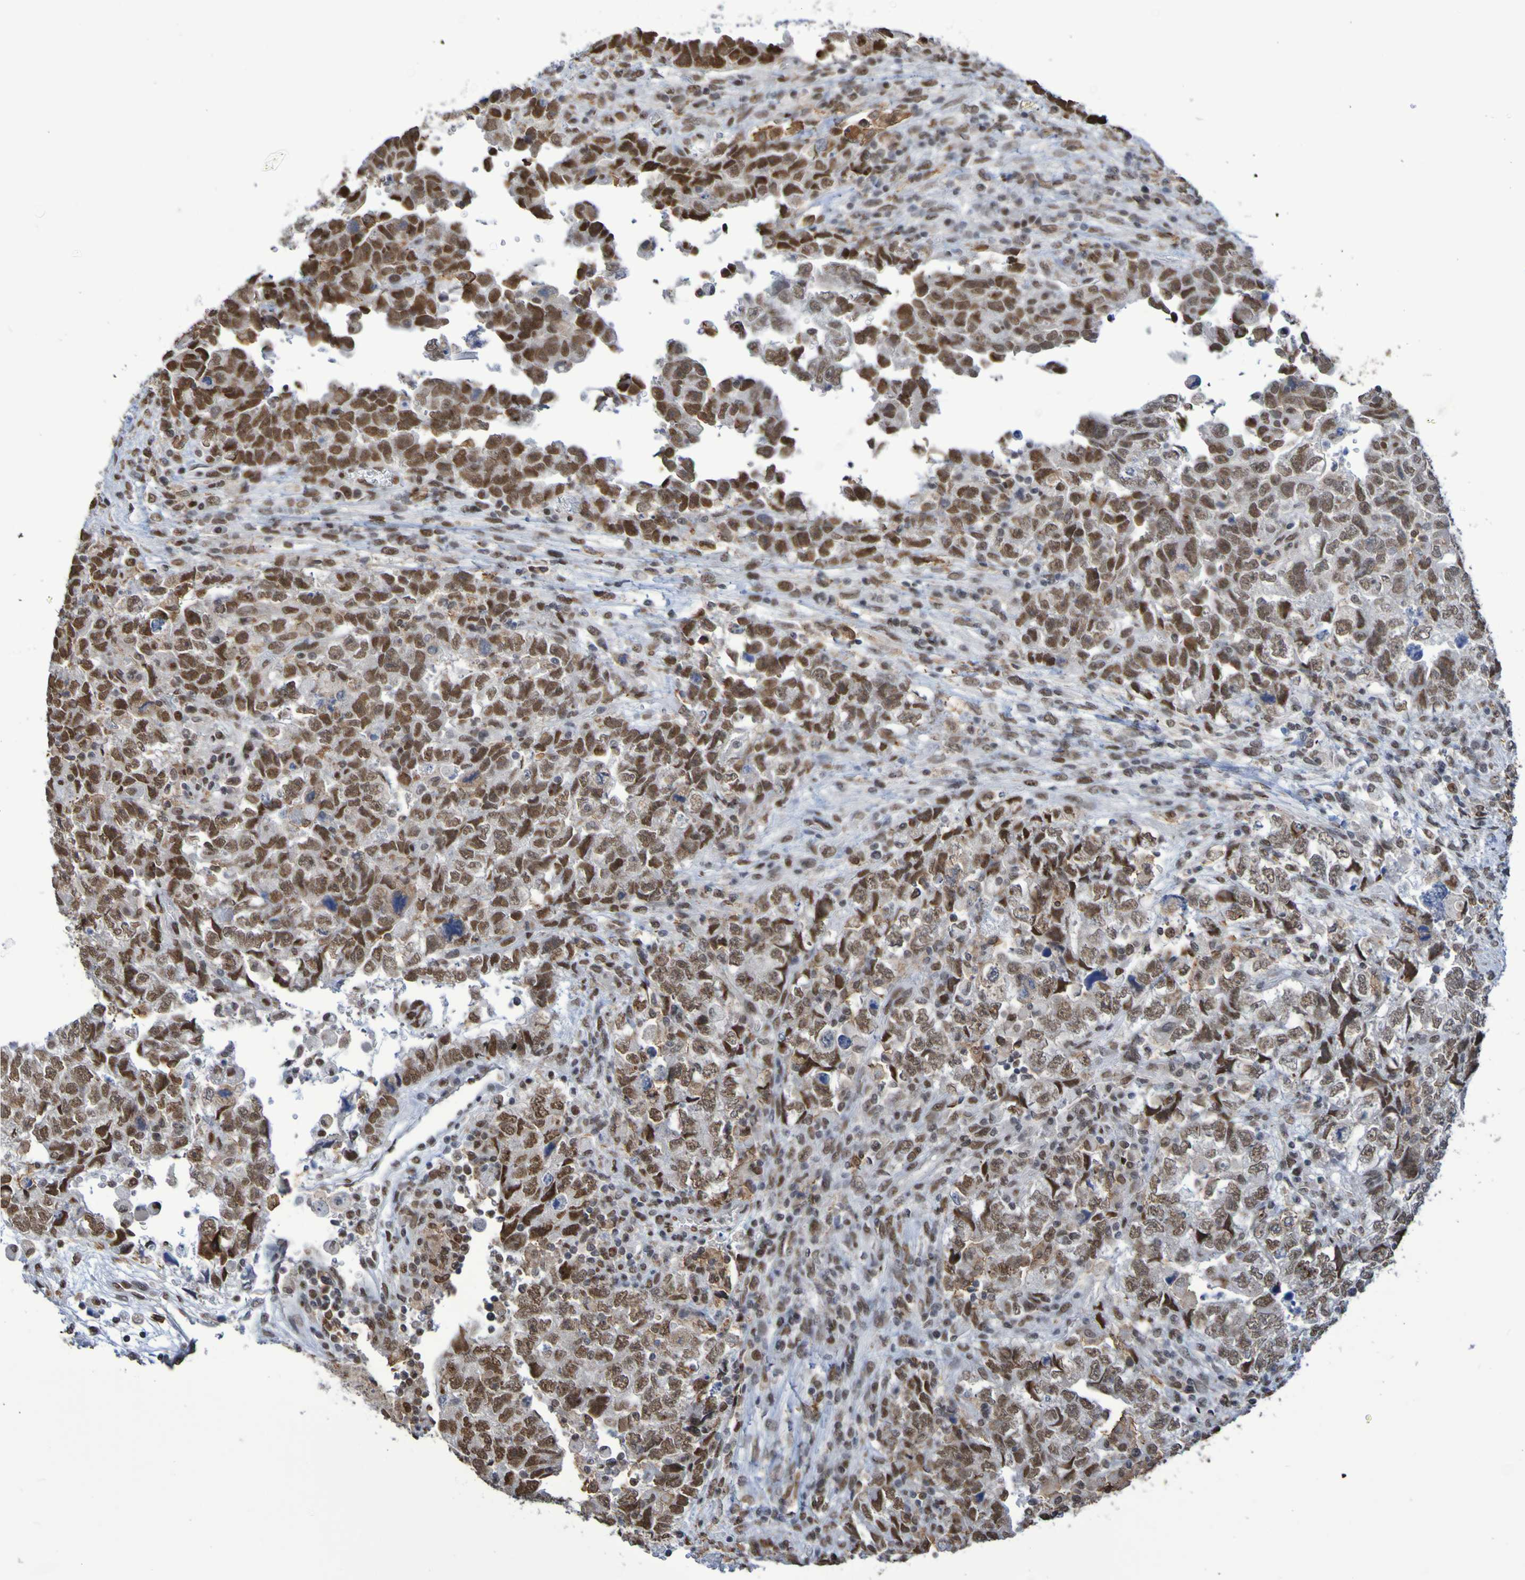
{"staining": {"intensity": "strong", "quantity": ">75%", "location": "nuclear"}, "tissue": "testis cancer", "cell_type": "Tumor cells", "image_type": "cancer", "snomed": [{"axis": "morphology", "description": "Carcinoma, Embryonal, NOS"}, {"axis": "topography", "description": "Testis"}], "caption": "This is a micrograph of immunohistochemistry staining of testis cancer, which shows strong positivity in the nuclear of tumor cells.", "gene": "MRTFB", "patient": {"sex": "male", "age": 36}}